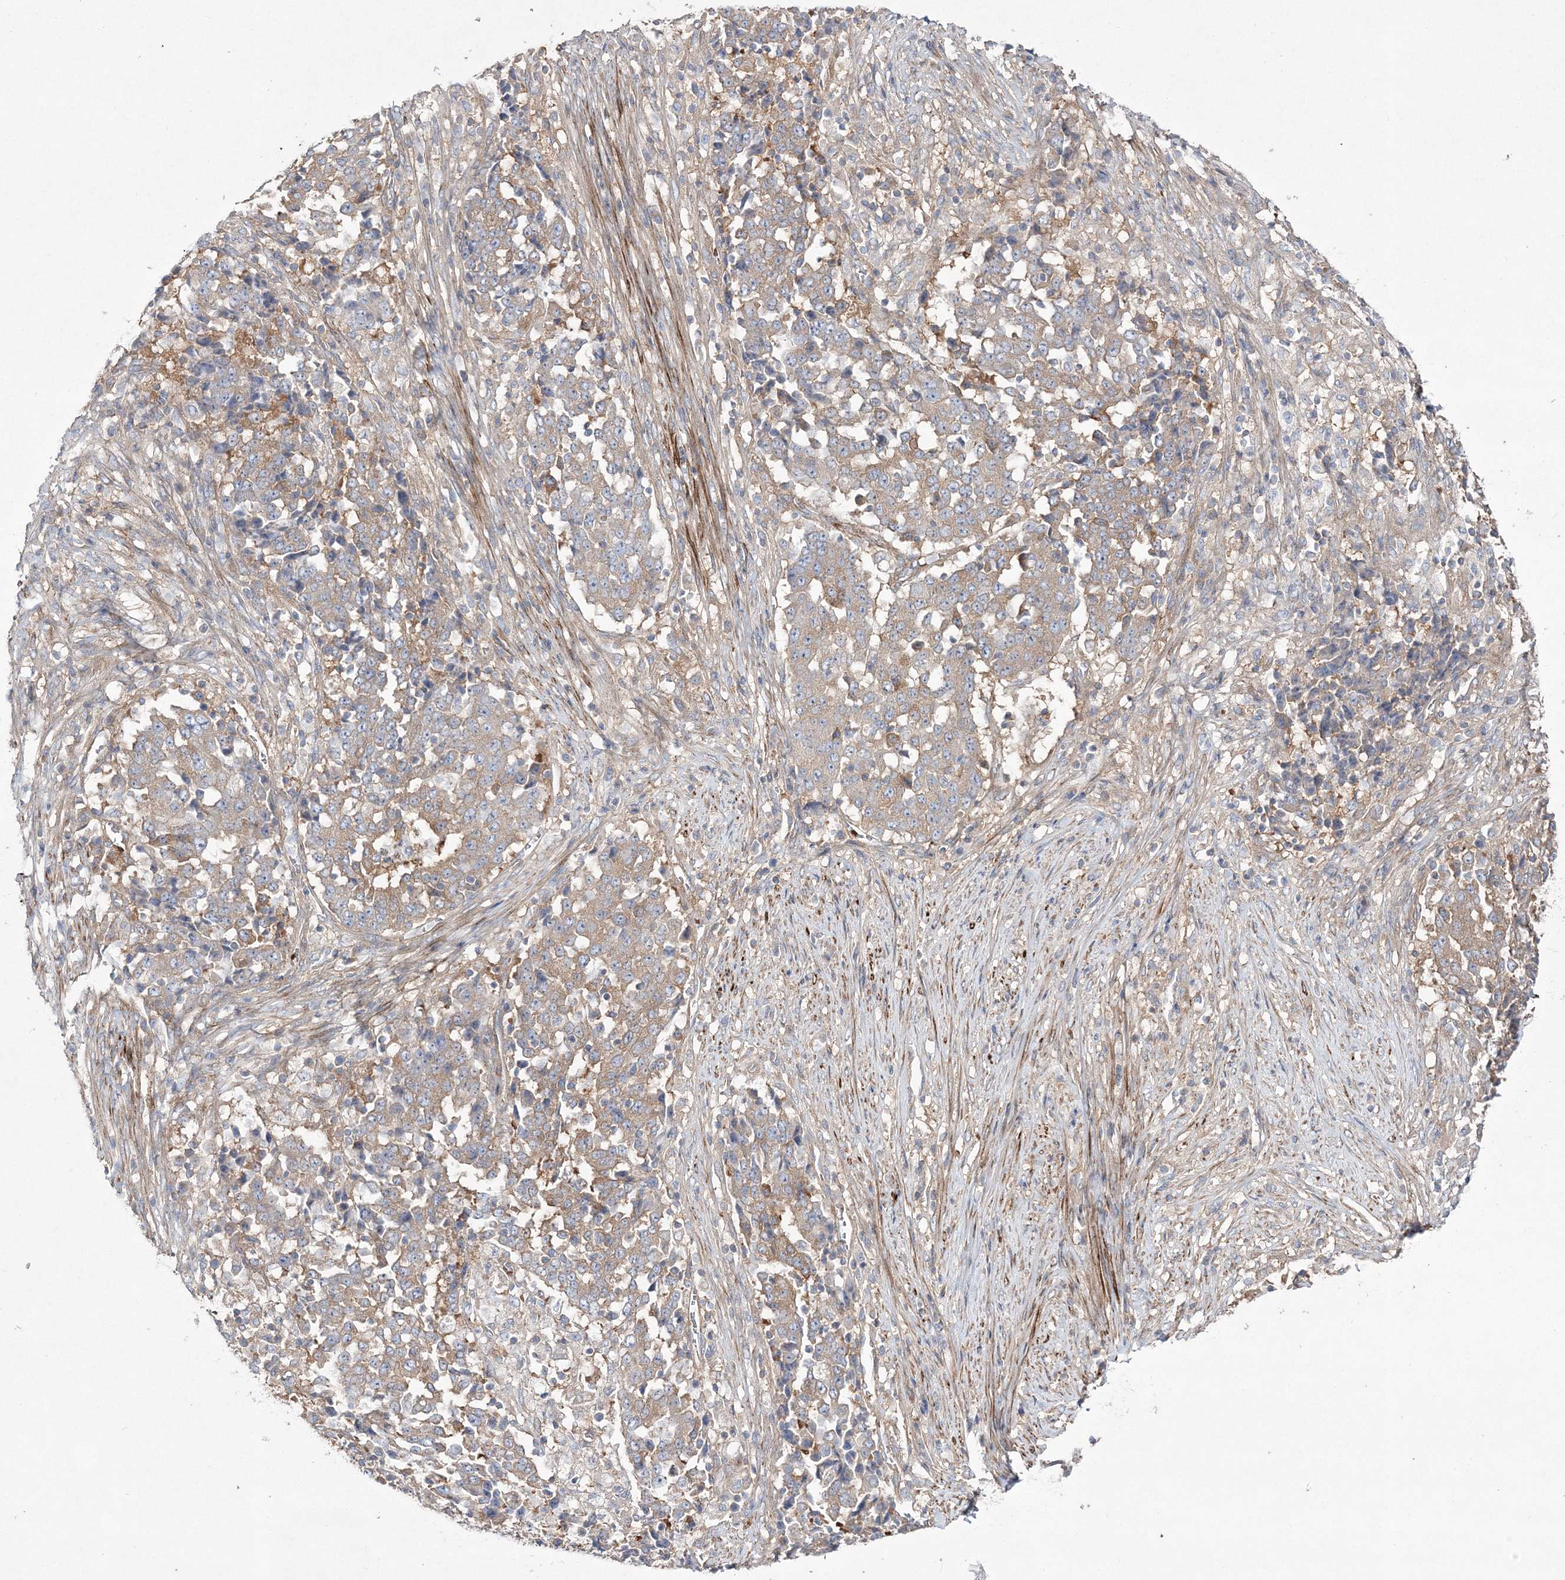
{"staining": {"intensity": "weak", "quantity": ">75%", "location": "cytoplasmic/membranous"}, "tissue": "stomach cancer", "cell_type": "Tumor cells", "image_type": "cancer", "snomed": [{"axis": "morphology", "description": "Adenocarcinoma, NOS"}, {"axis": "topography", "description": "Stomach"}], "caption": "Stomach adenocarcinoma was stained to show a protein in brown. There is low levels of weak cytoplasmic/membranous positivity in about >75% of tumor cells. (DAB IHC with brightfield microscopy, high magnification).", "gene": "ZSWIM6", "patient": {"sex": "male", "age": 59}}